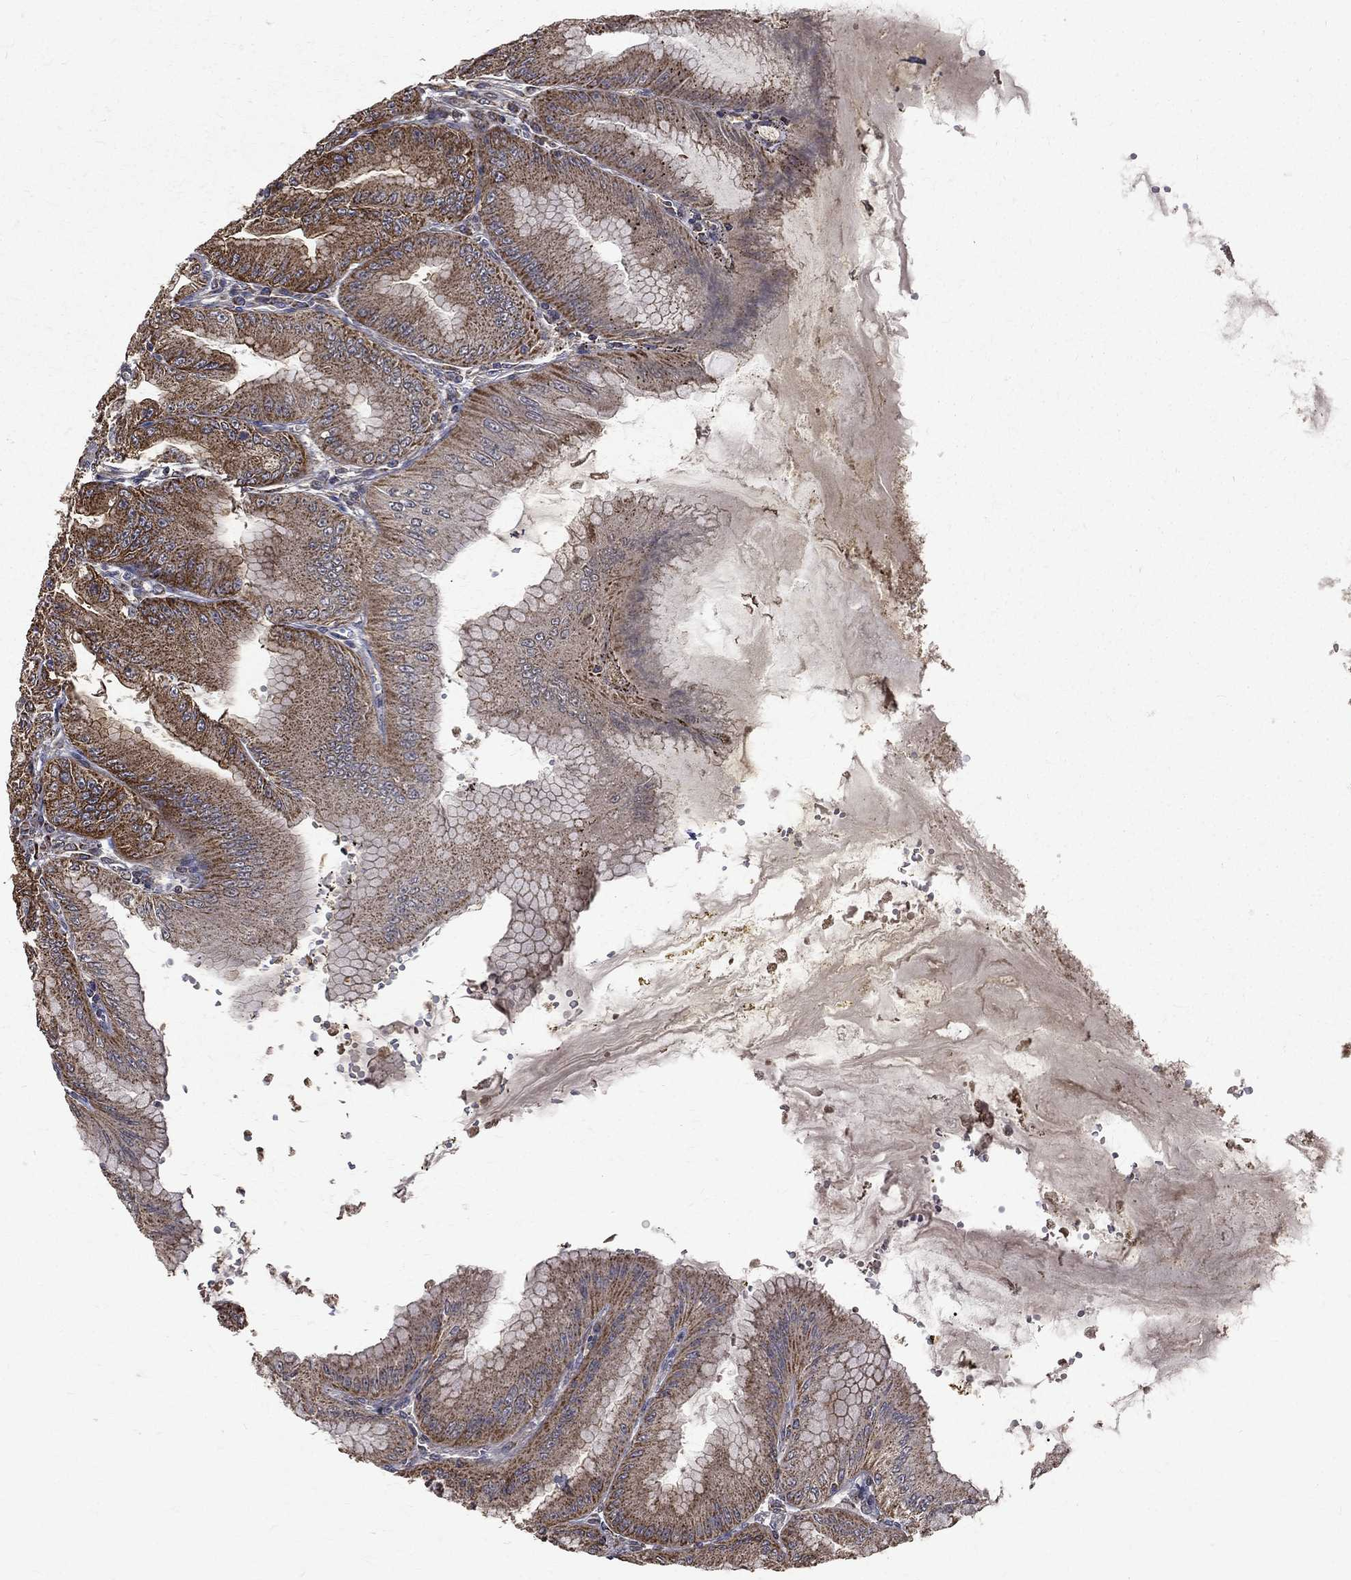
{"staining": {"intensity": "moderate", "quantity": ">75%", "location": "cytoplasmic/membranous"}, "tissue": "stomach", "cell_type": "Glandular cells", "image_type": "normal", "snomed": [{"axis": "morphology", "description": "Normal tissue, NOS"}, {"axis": "topography", "description": "Stomach"}], "caption": "This photomicrograph exhibits immunohistochemistry (IHC) staining of normal stomach, with medium moderate cytoplasmic/membranous expression in approximately >75% of glandular cells.", "gene": "RPGR", "patient": {"sex": "male", "age": 71}}